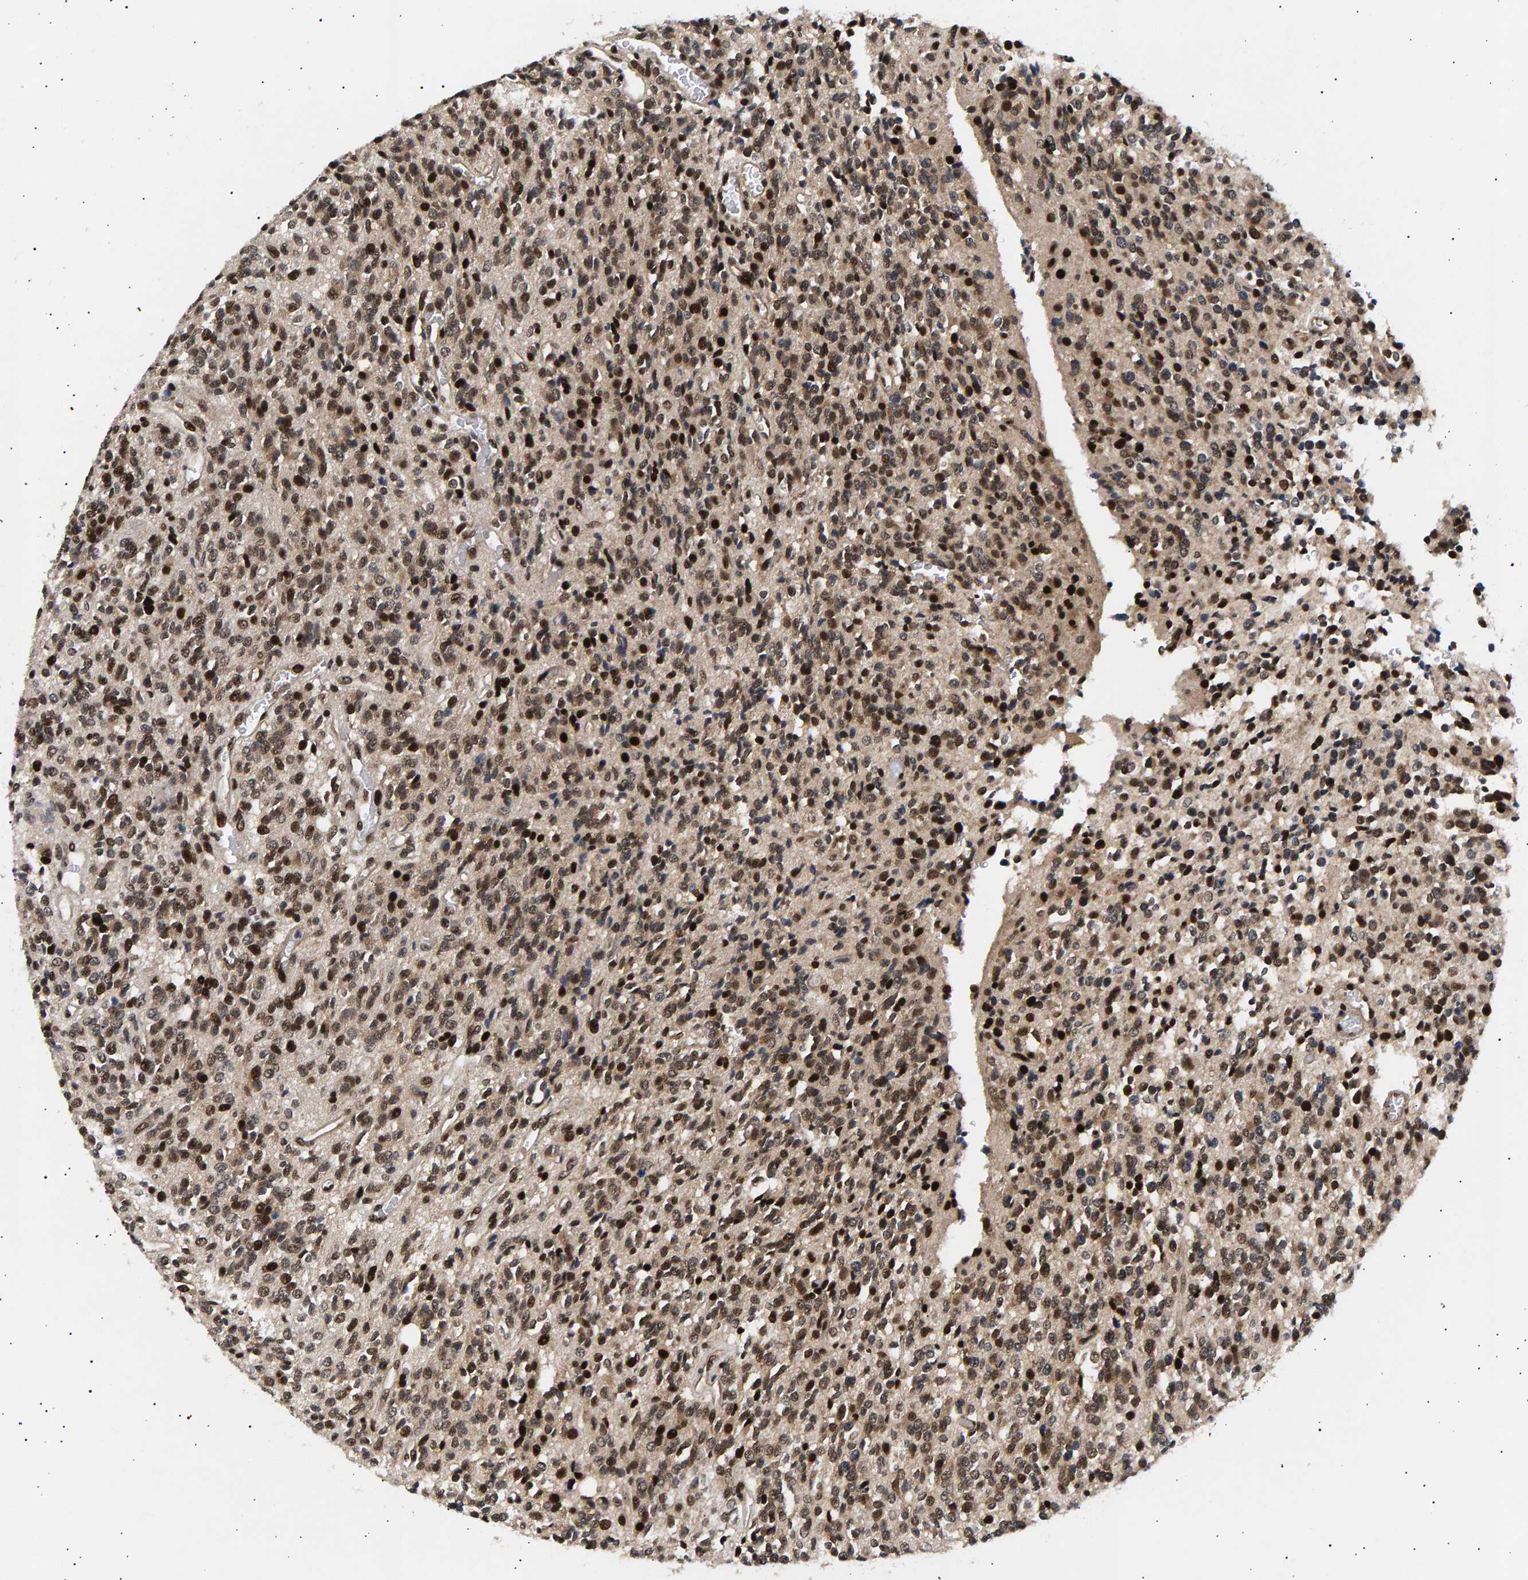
{"staining": {"intensity": "strong", "quantity": ">75%", "location": "nuclear"}, "tissue": "glioma", "cell_type": "Tumor cells", "image_type": "cancer", "snomed": [{"axis": "morphology", "description": "Glioma, malignant, High grade"}, {"axis": "topography", "description": "Brain"}], "caption": "Tumor cells display high levels of strong nuclear expression in about >75% of cells in glioma.", "gene": "ANKRD40", "patient": {"sex": "male", "age": 34}}